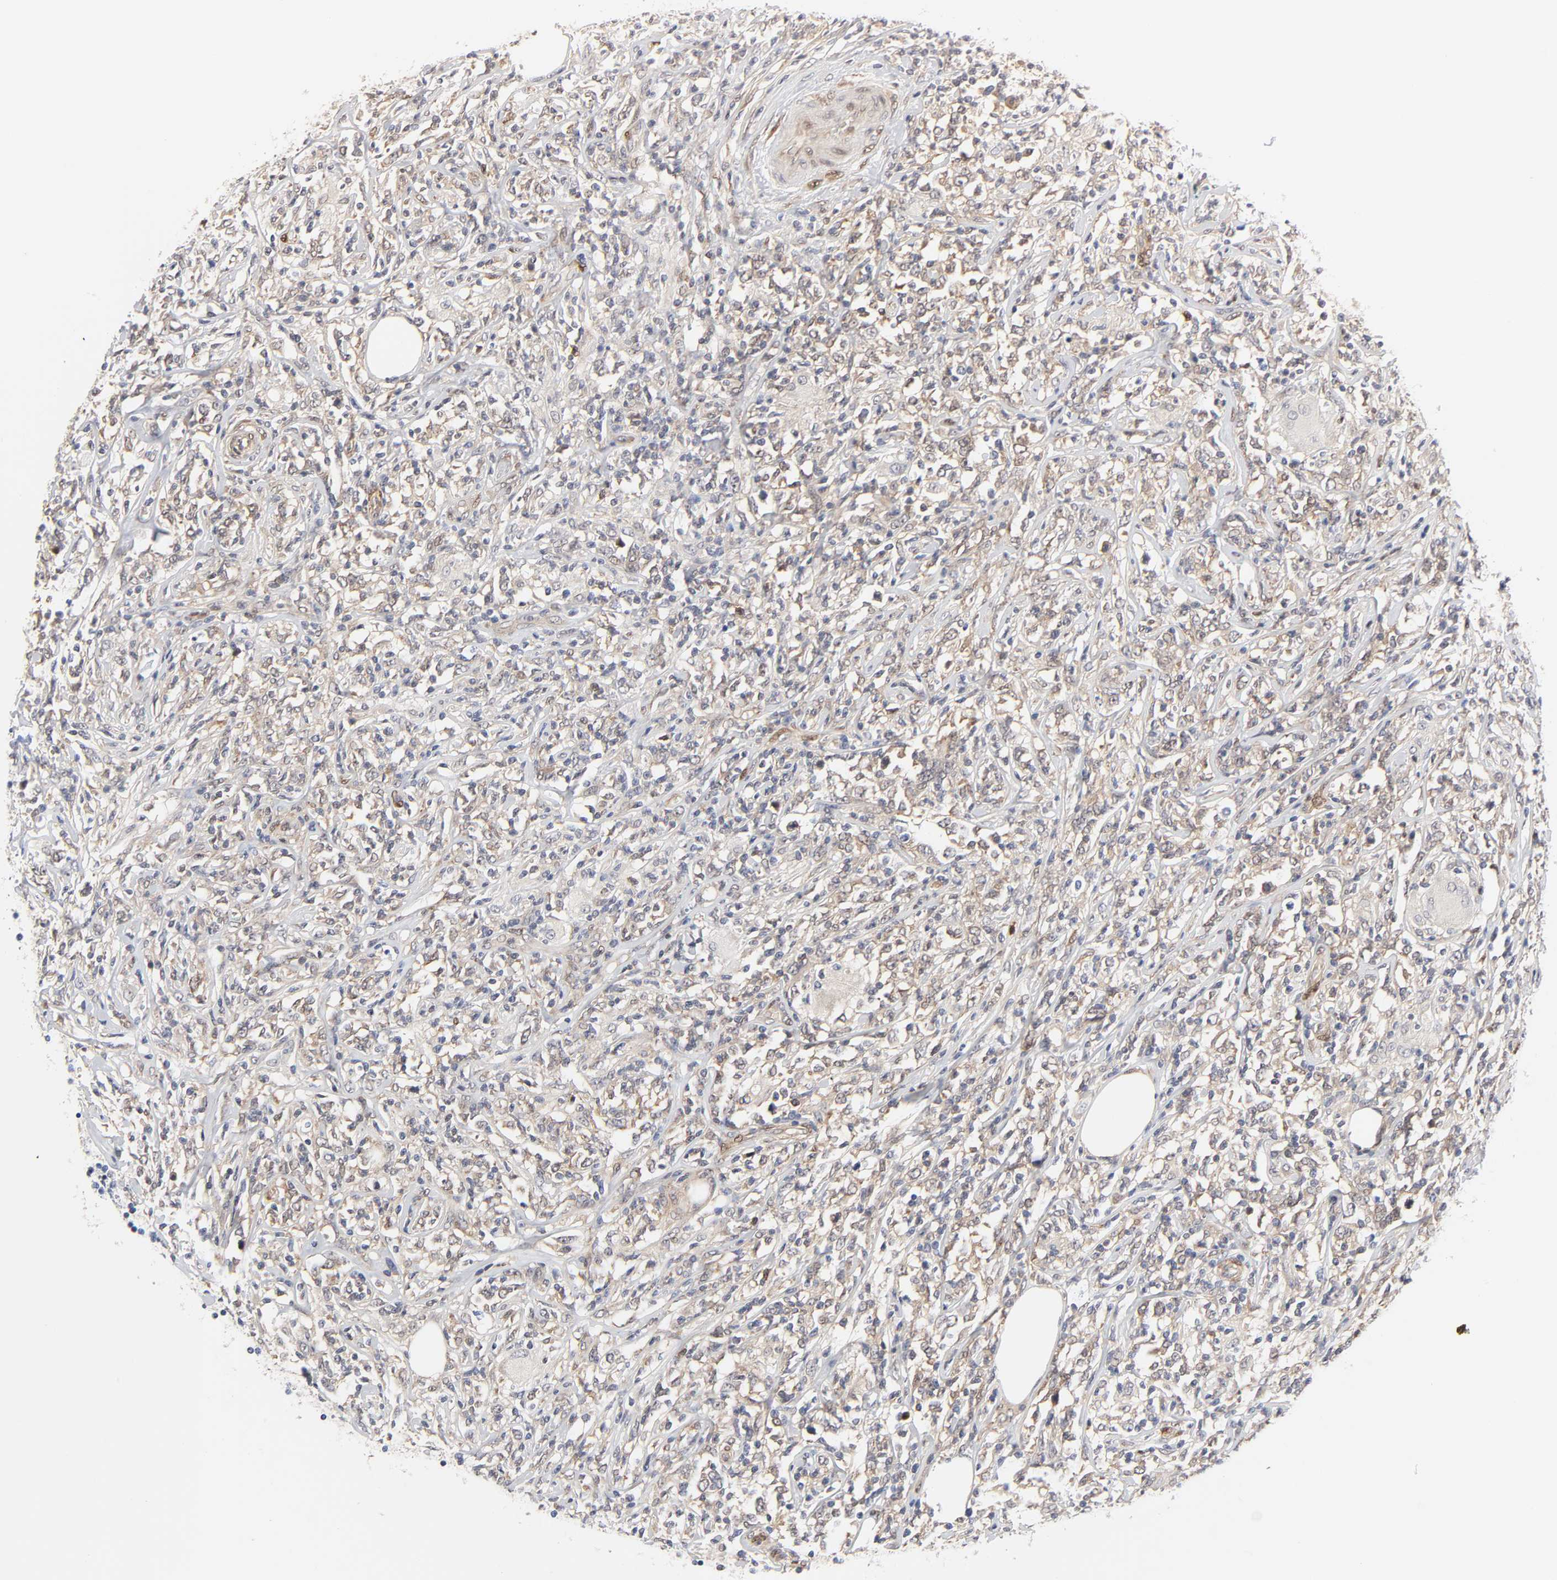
{"staining": {"intensity": "negative", "quantity": "none", "location": "none"}, "tissue": "lymphoma", "cell_type": "Tumor cells", "image_type": "cancer", "snomed": [{"axis": "morphology", "description": "Malignant lymphoma, non-Hodgkin's type, High grade"}, {"axis": "topography", "description": "Lymph node"}], "caption": "IHC of human malignant lymphoma, non-Hodgkin's type (high-grade) shows no staining in tumor cells. (Brightfield microscopy of DAB (3,3'-diaminobenzidine) IHC at high magnification).", "gene": "PTEN", "patient": {"sex": "female", "age": 84}}